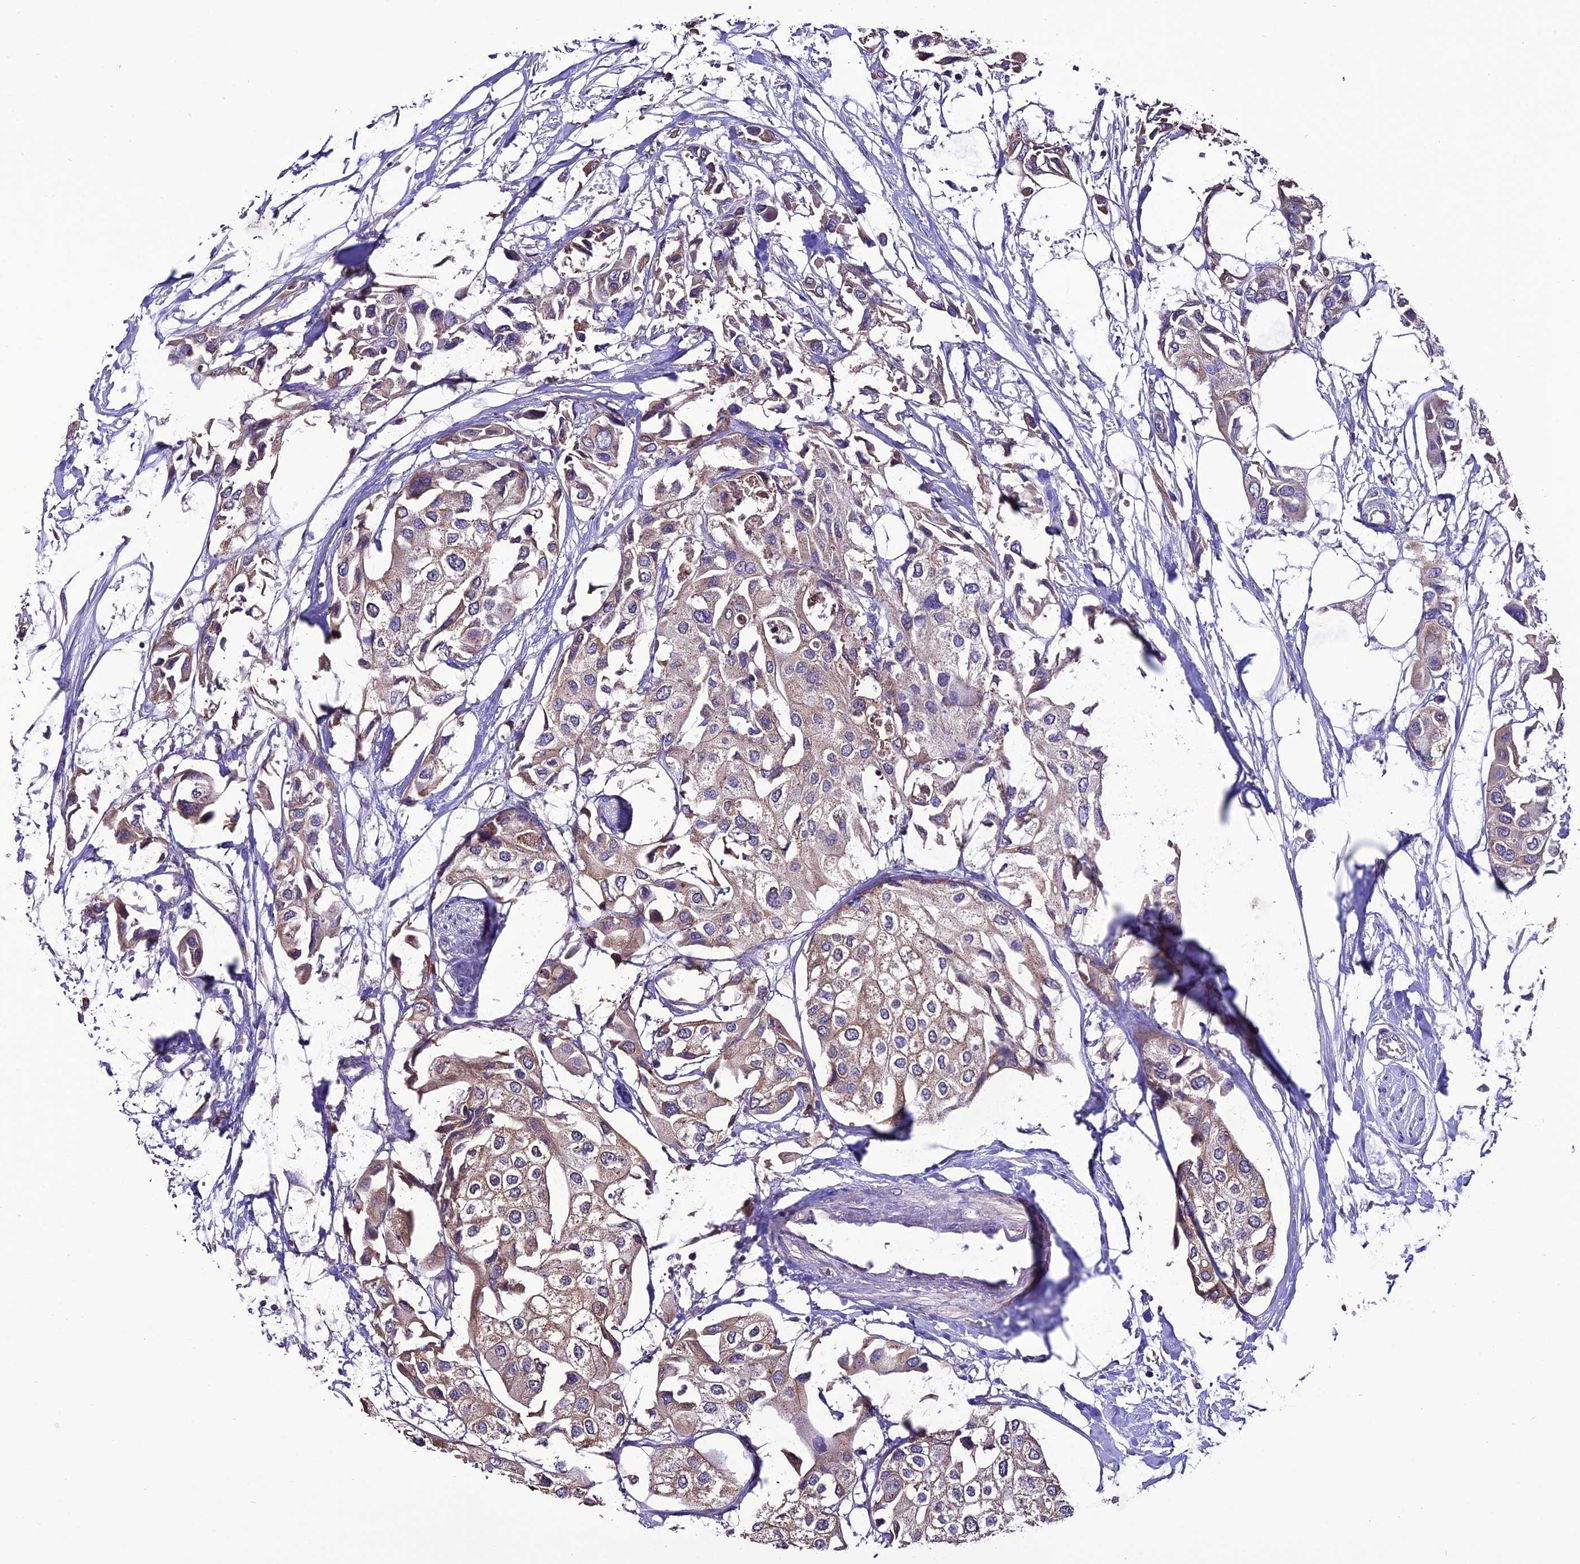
{"staining": {"intensity": "moderate", "quantity": "25%-75%", "location": "cytoplasmic/membranous"}, "tissue": "urothelial cancer", "cell_type": "Tumor cells", "image_type": "cancer", "snomed": [{"axis": "morphology", "description": "Urothelial carcinoma, High grade"}, {"axis": "topography", "description": "Urinary bladder"}], "caption": "Brown immunohistochemical staining in human urothelial cancer demonstrates moderate cytoplasmic/membranous expression in about 25%-75% of tumor cells.", "gene": "HOGA1", "patient": {"sex": "male", "age": 64}}